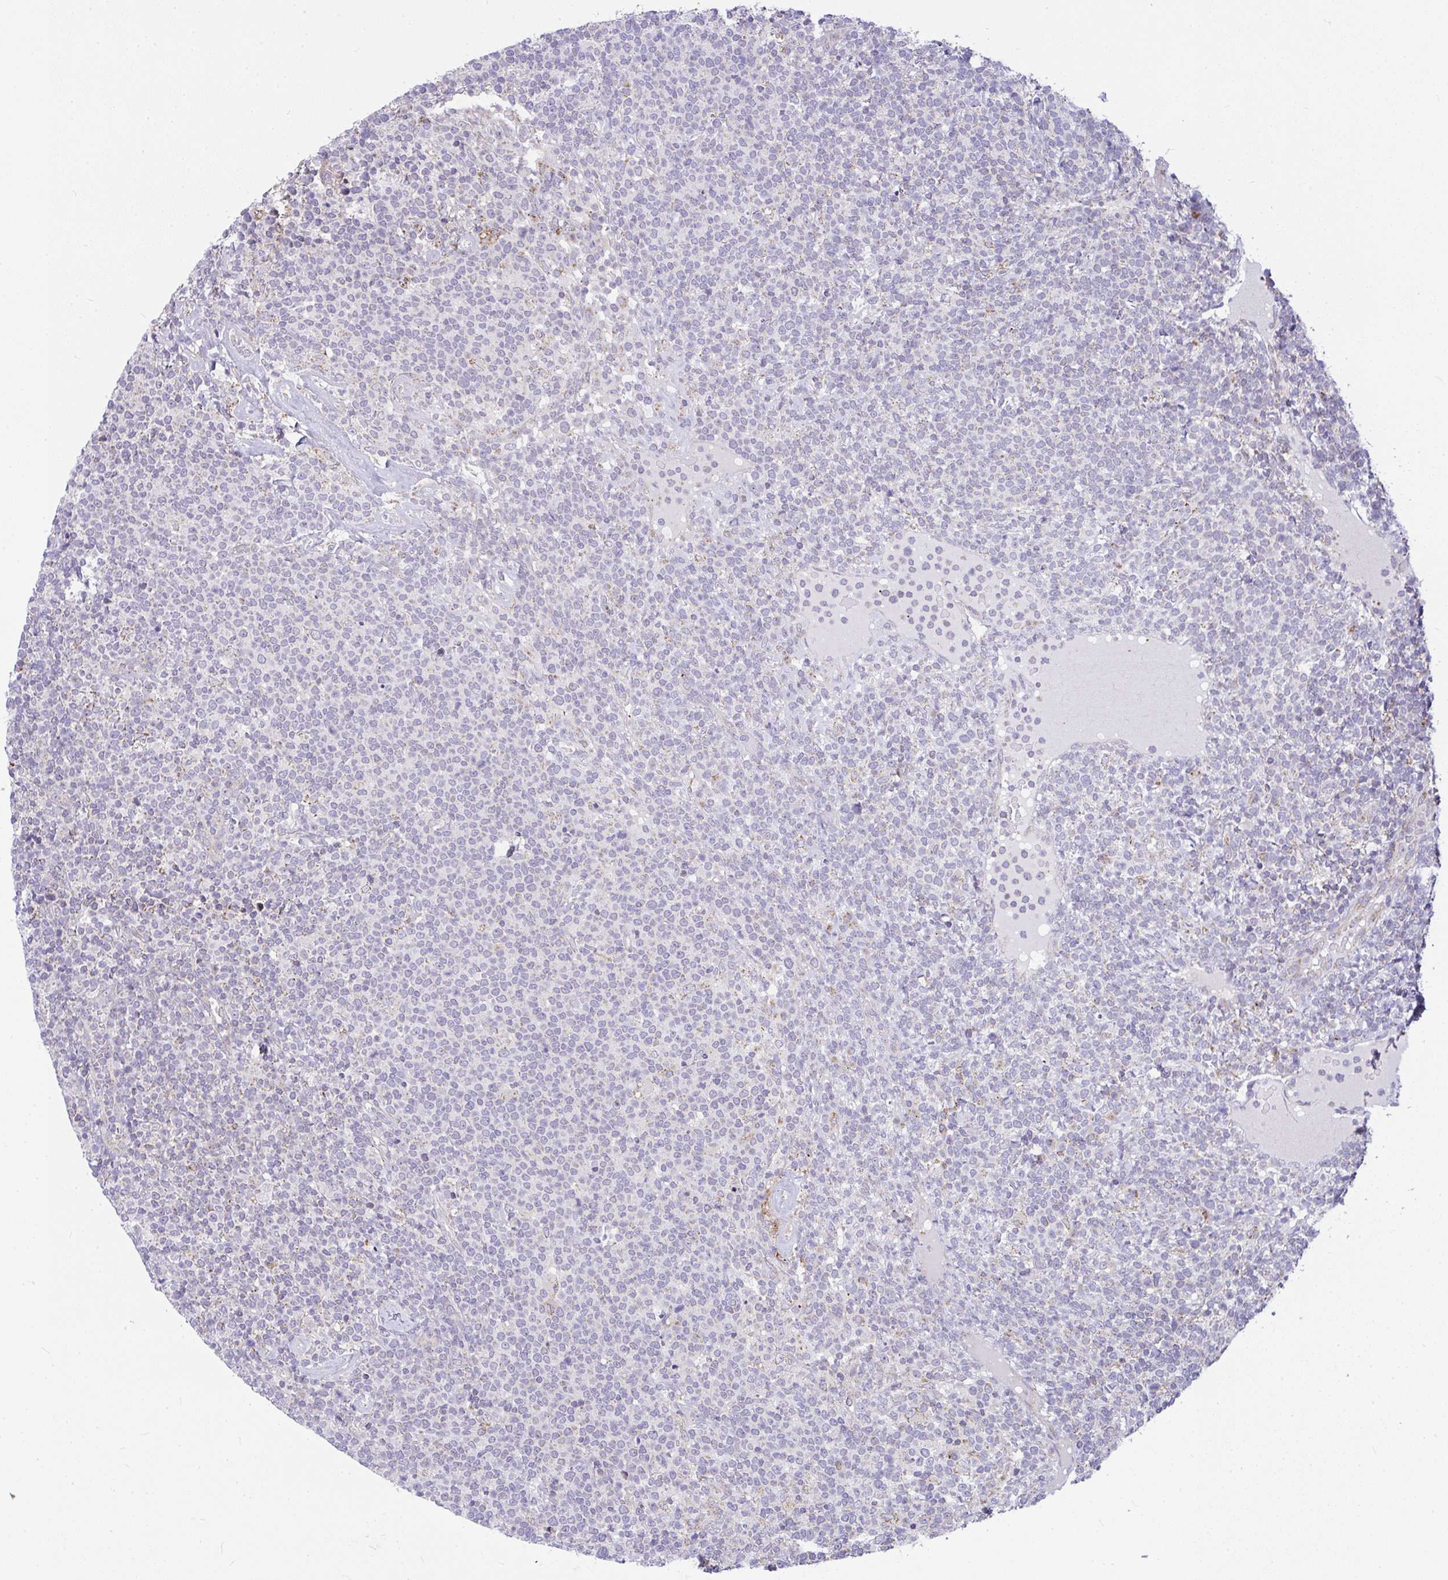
{"staining": {"intensity": "negative", "quantity": "none", "location": "none"}, "tissue": "lymphoma", "cell_type": "Tumor cells", "image_type": "cancer", "snomed": [{"axis": "morphology", "description": "Malignant lymphoma, non-Hodgkin's type, High grade"}, {"axis": "topography", "description": "Lymph node"}], "caption": "DAB (3,3'-diaminobenzidine) immunohistochemical staining of human lymphoma reveals no significant positivity in tumor cells.", "gene": "SRRM4", "patient": {"sex": "male", "age": 61}}